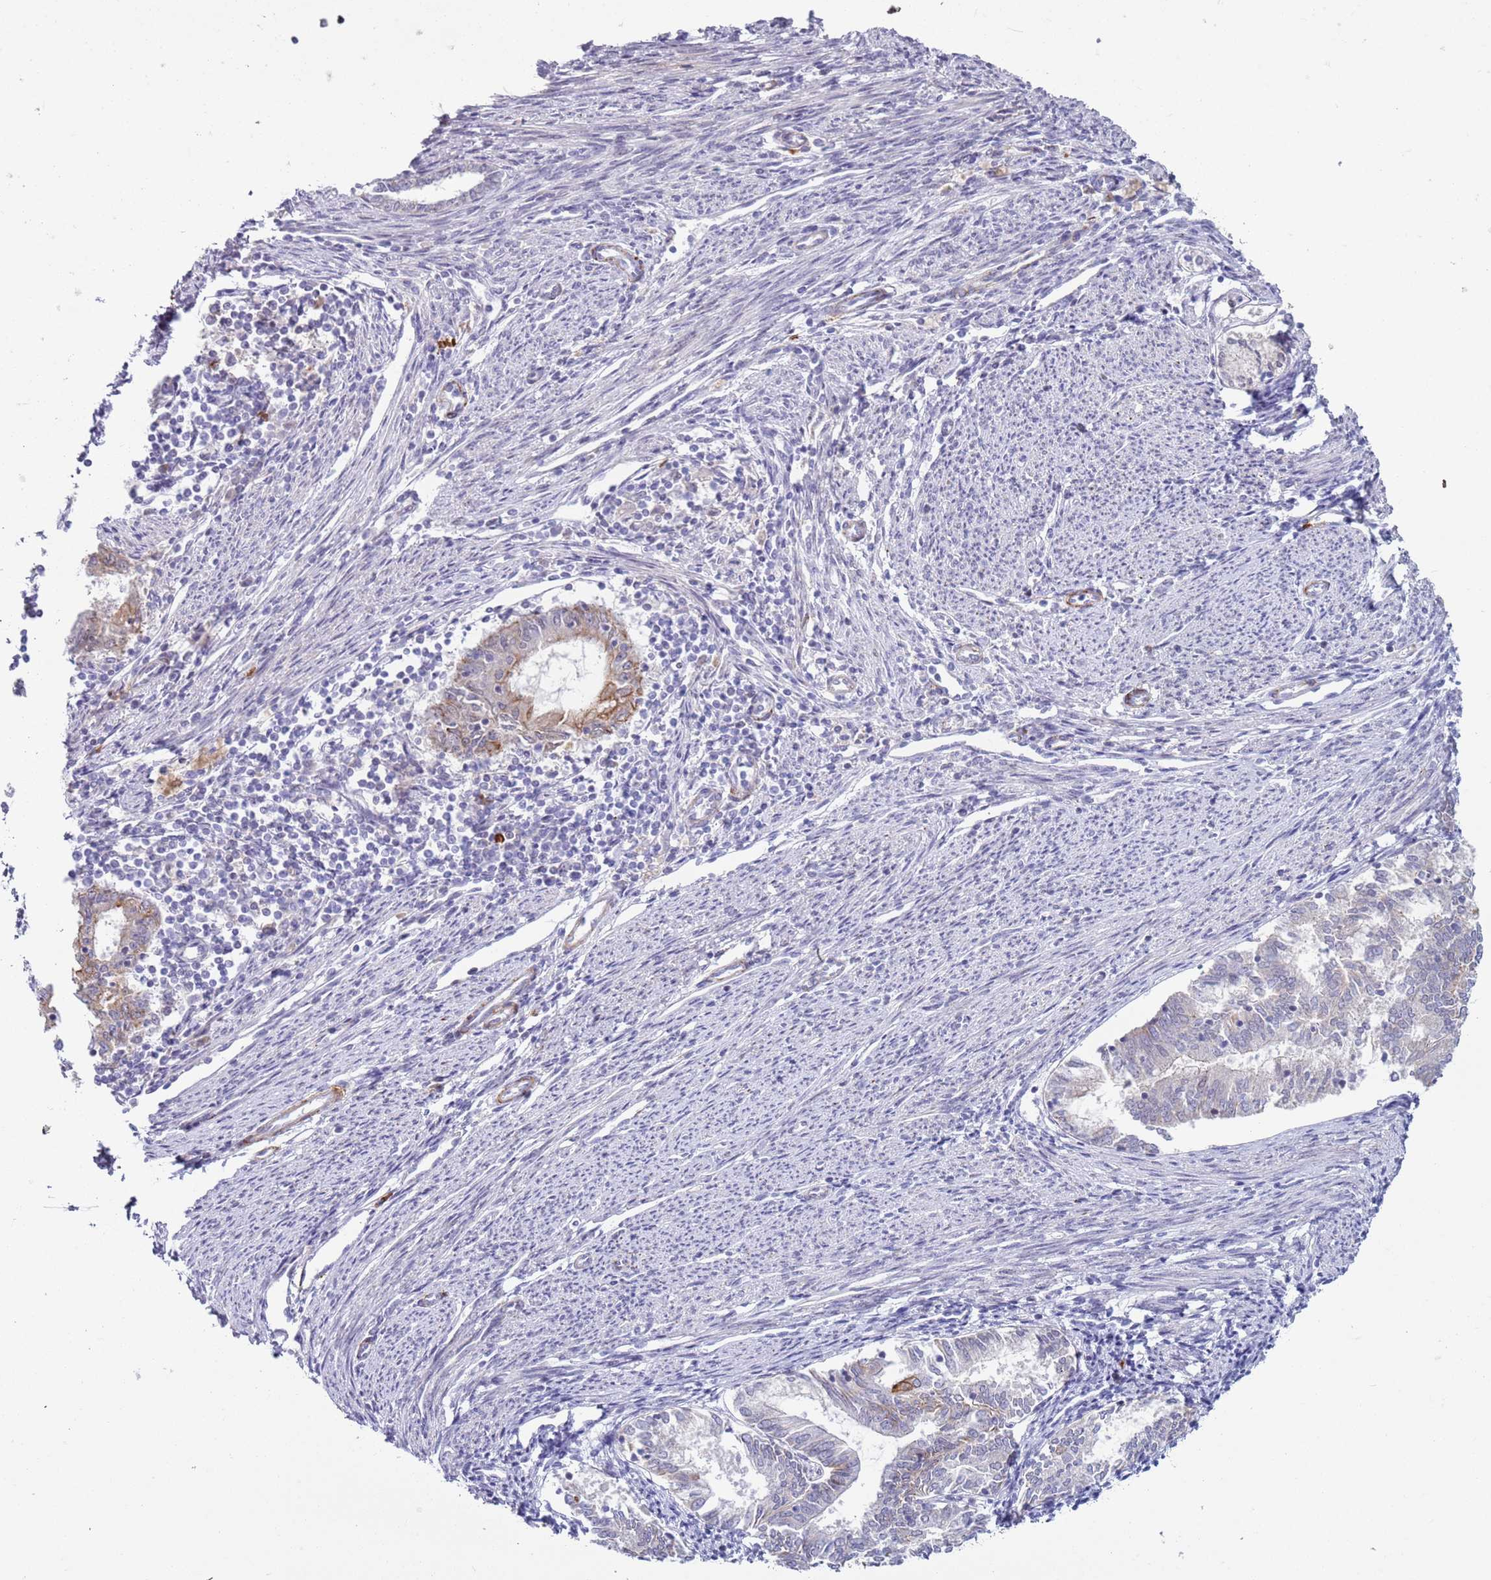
{"staining": {"intensity": "moderate", "quantity": "<25%", "location": "cytoplasmic/membranous"}, "tissue": "endometrial cancer", "cell_type": "Tumor cells", "image_type": "cancer", "snomed": [{"axis": "morphology", "description": "Adenocarcinoma, NOS"}, {"axis": "topography", "description": "Endometrium"}], "caption": "Endometrial adenocarcinoma tissue demonstrates moderate cytoplasmic/membranous positivity in about <25% of tumor cells, visualized by immunohistochemistry.", "gene": "NPAP1", "patient": {"sex": "female", "age": 79}}